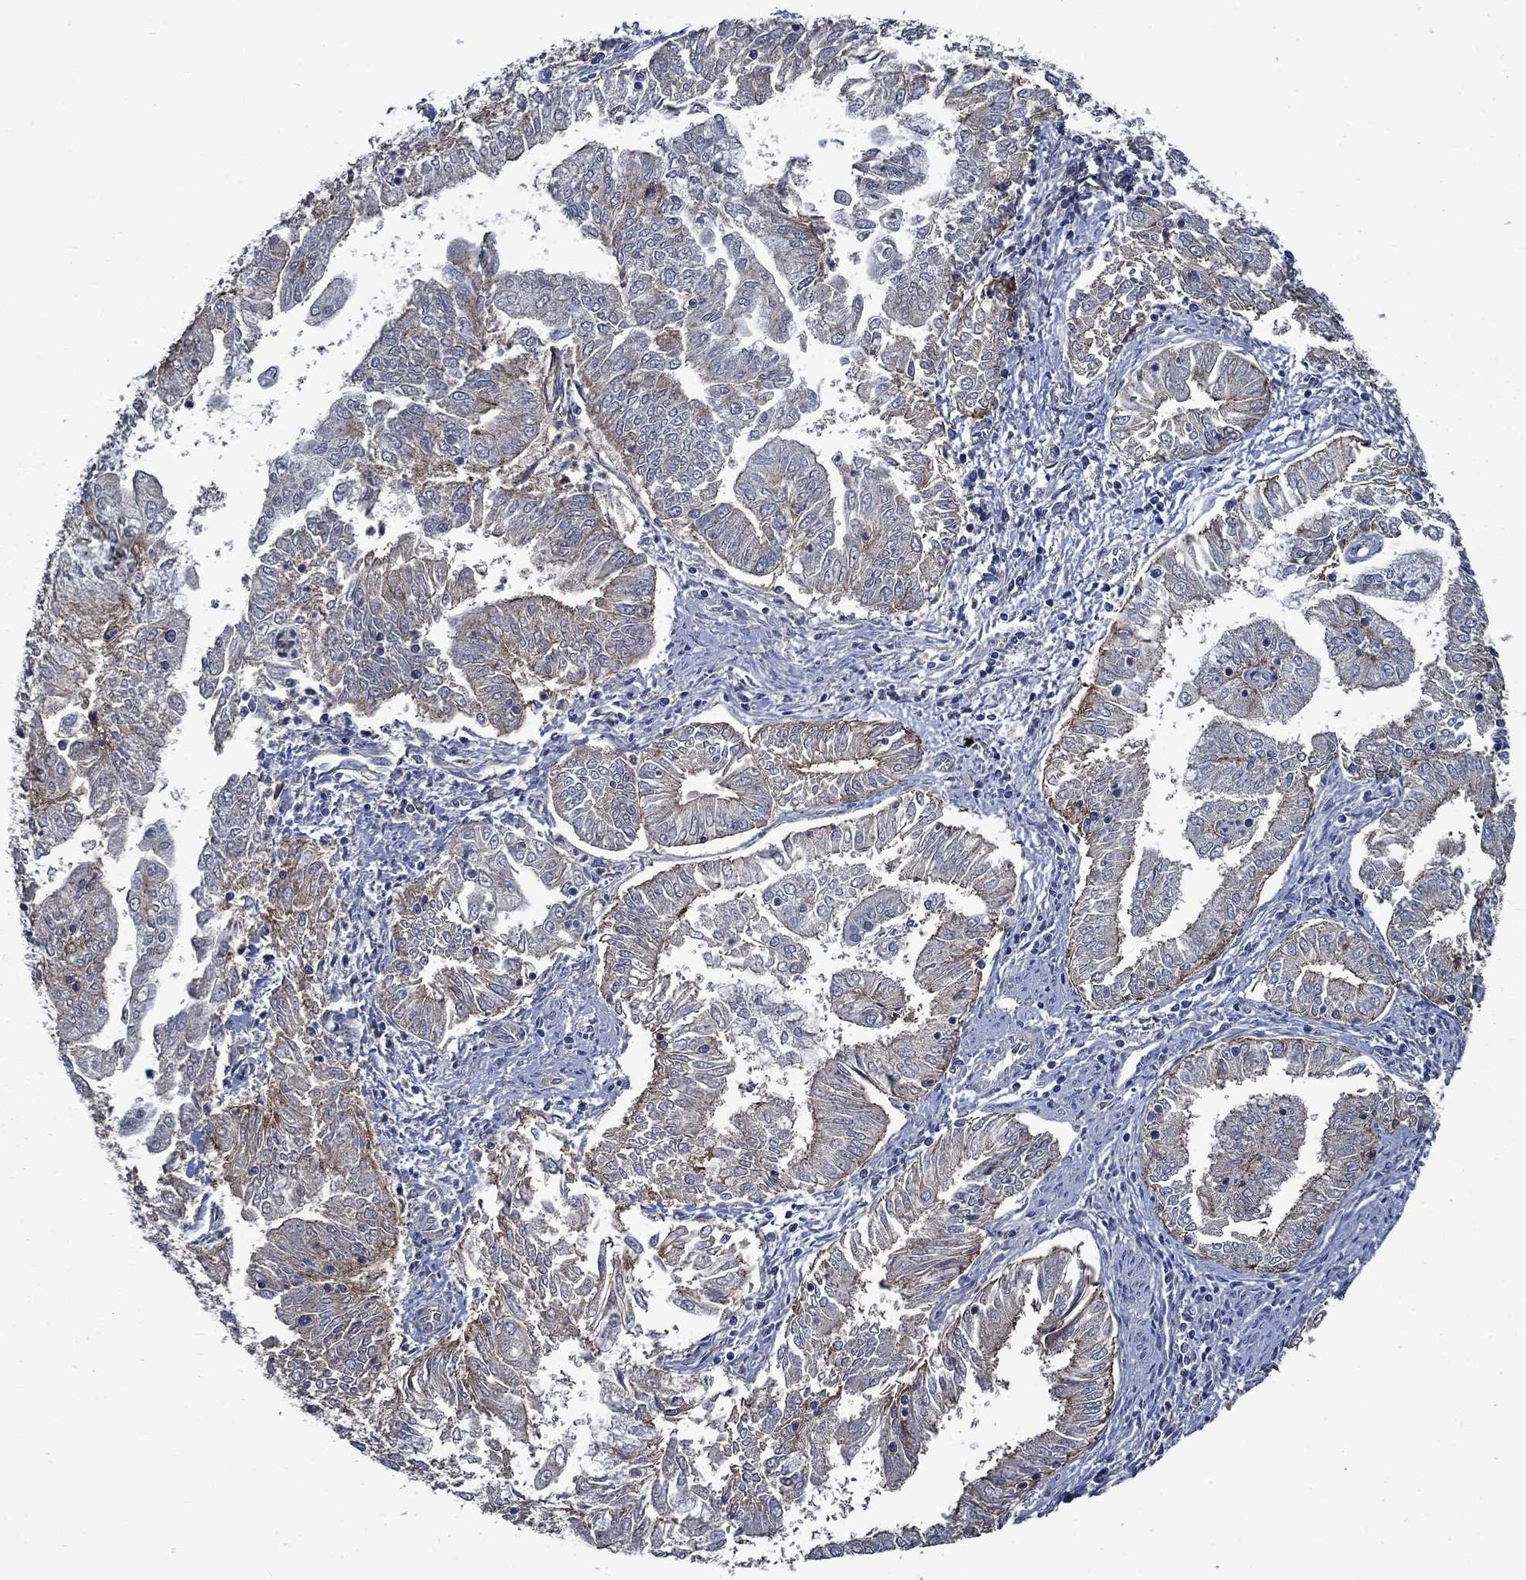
{"staining": {"intensity": "moderate", "quantity": "25%-75%", "location": "cytoplasmic/membranous"}, "tissue": "endometrial cancer", "cell_type": "Tumor cells", "image_type": "cancer", "snomed": [{"axis": "morphology", "description": "Adenocarcinoma, NOS"}, {"axis": "topography", "description": "Endometrium"}], "caption": "Approximately 25%-75% of tumor cells in endometrial adenocarcinoma display moderate cytoplasmic/membranous protein expression as visualized by brown immunohistochemical staining.", "gene": "SLC44A1", "patient": {"sex": "female", "age": 56}}